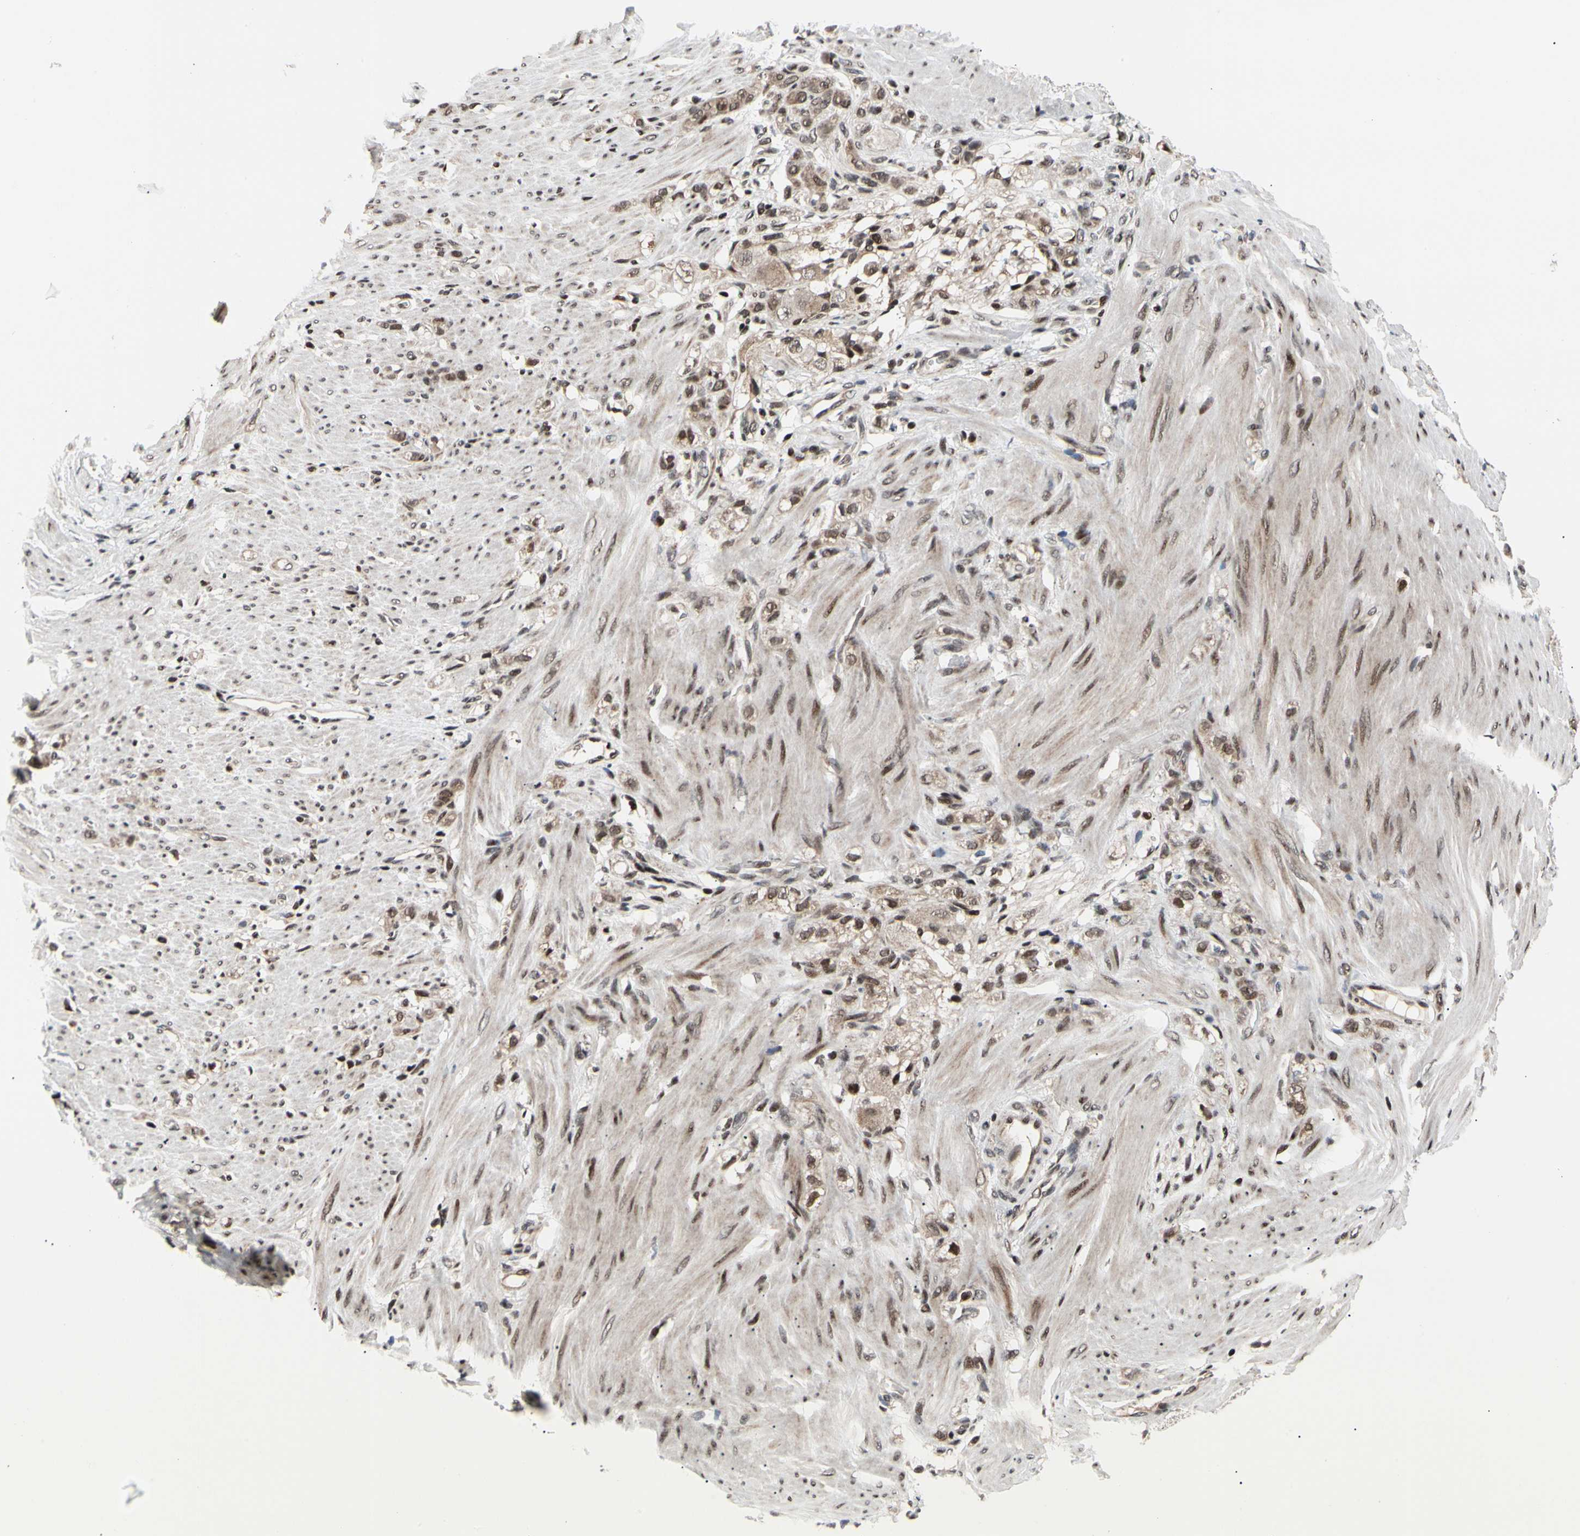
{"staining": {"intensity": "moderate", "quantity": ">75%", "location": "cytoplasmic/membranous"}, "tissue": "stomach cancer", "cell_type": "Tumor cells", "image_type": "cancer", "snomed": [{"axis": "morphology", "description": "Adenocarcinoma, NOS"}, {"axis": "topography", "description": "Stomach"}], "caption": "Immunohistochemistry (IHC) micrograph of stomach adenocarcinoma stained for a protein (brown), which shows medium levels of moderate cytoplasmic/membranous expression in about >75% of tumor cells.", "gene": "E2F1", "patient": {"sex": "male", "age": 82}}